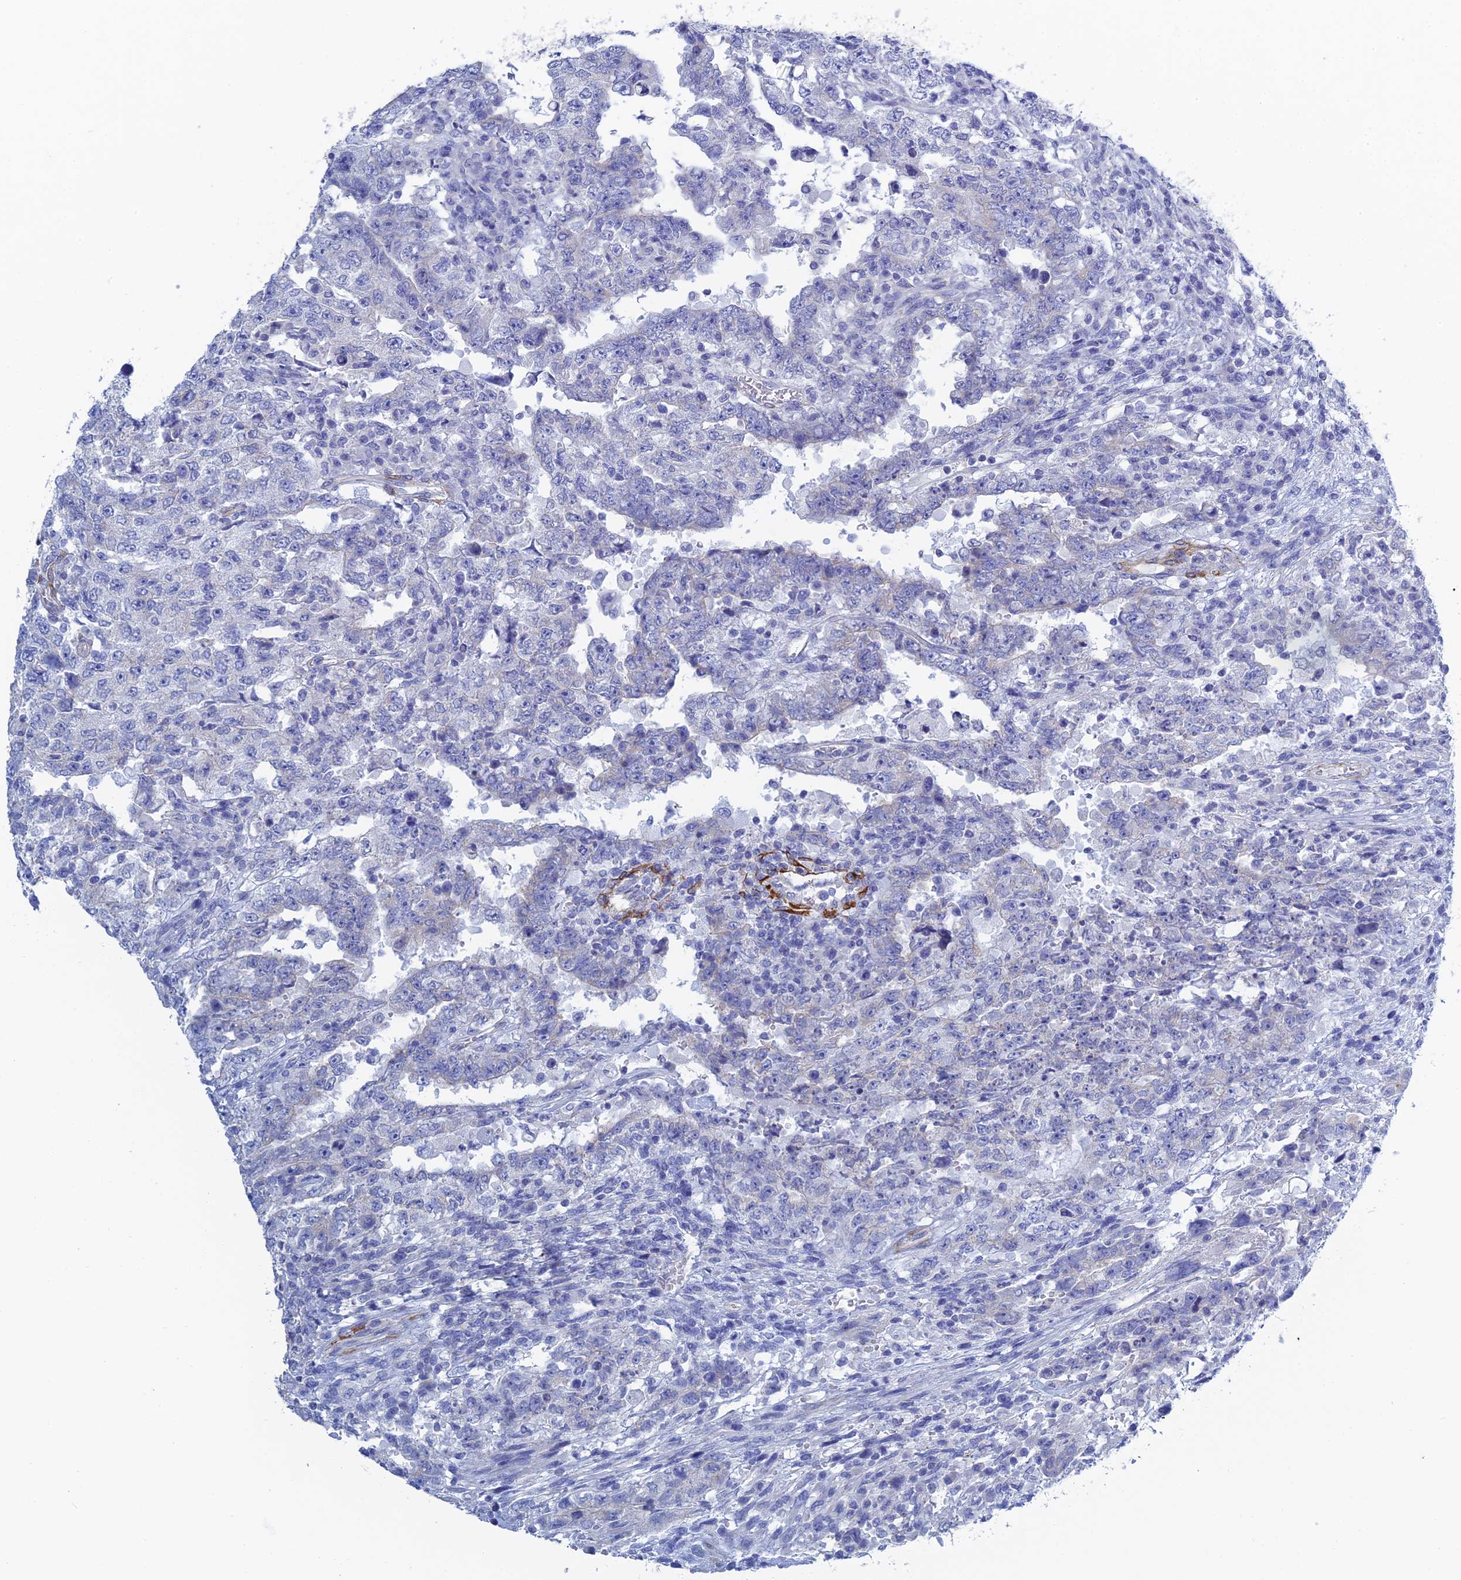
{"staining": {"intensity": "negative", "quantity": "none", "location": "none"}, "tissue": "testis cancer", "cell_type": "Tumor cells", "image_type": "cancer", "snomed": [{"axis": "morphology", "description": "Carcinoma, Embryonal, NOS"}, {"axis": "topography", "description": "Testis"}], "caption": "Tumor cells are negative for protein expression in human embryonal carcinoma (testis).", "gene": "PCDHA8", "patient": {"sex": "male", "age": 26}}